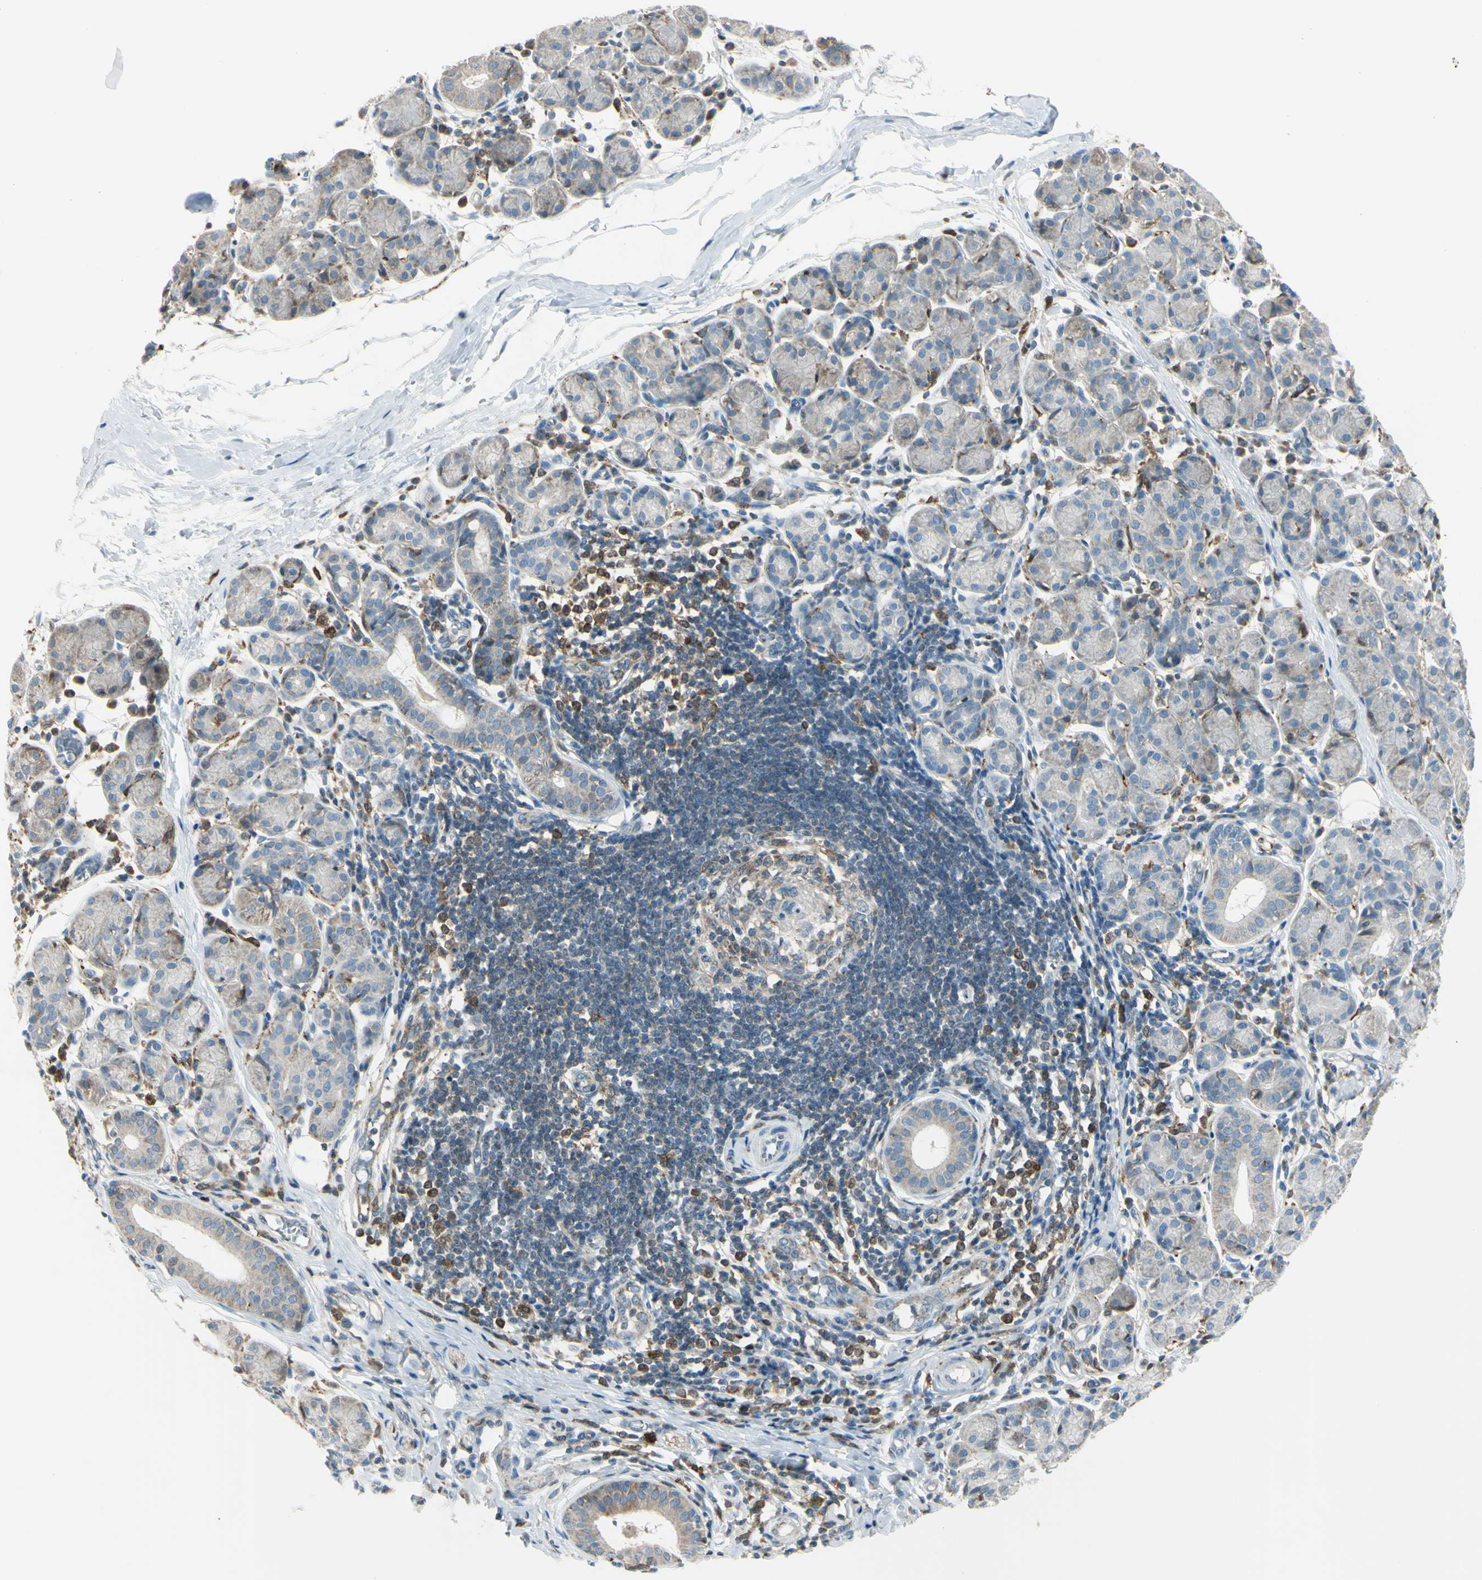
{"staining": {"intensity": "weak", "quantity": "<25%", "location": "cytoplasmic/membranous"}, "tissue": "salivary gland", "cell_type": "Glandular cells", "image_type": "normal", "snomed": [{"axis": "morphology", "description": "Normal tissue, NOS"}, {"axis": "morphology", "description": "Inflammation, NOS"}, {"axis": "topography", "description": "Lymph node"}, {"axis": "topography", "description": "Salivary gland"}], "caption": "IHC micrograph of unremarkable salivary gland: human salivary gland stained with DAB (3,3'-diaminobenzidine) demonstrates no significant protein expression in glandular cells.", "gene": "CYRIB", "patient": {"sex": "male", "age": 3}}